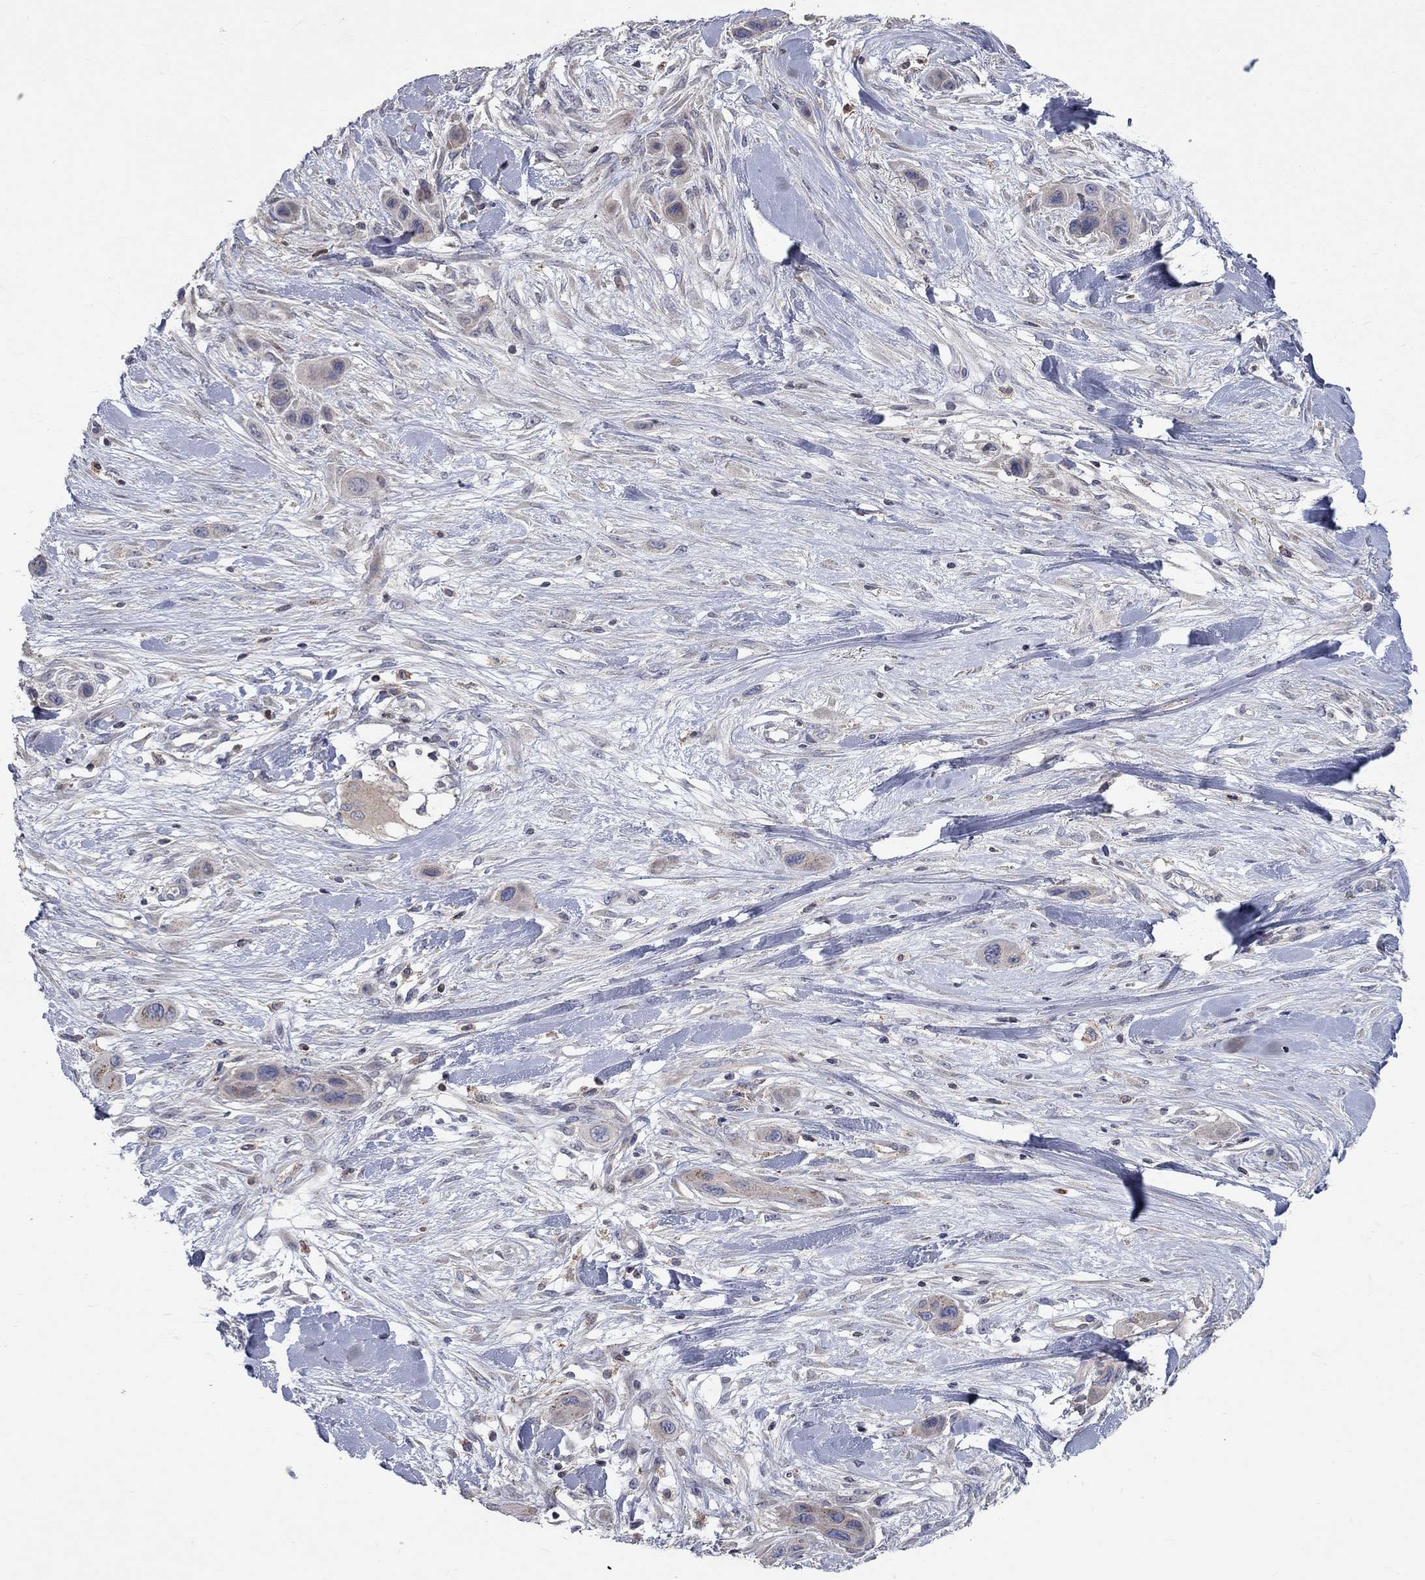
{"staining": {"intensity": "negative", "quantity": "none", "location": "none"}, "tissue": "skin cancer", "cell_type": "Tumor cells", "image_type": "cancer", "snomed": [{"axis": "morphology", "description": "Squamous cell carcinoma, NOS"}, {"axis": "topography", "description": "Skin"}], "caption": "Protein analysis of skin cancer (squamous cell carcinoma) exhibits no significant expression in tumor cells. (Stains: DAB (3,3'-diaminobenzidine) immunohistochemistry with hematoxylin counter stain, Microscopy: brightfield microscopy at high magnification).", "gene": "ERN2", "patient": {"sex": "male", "age": 79}}